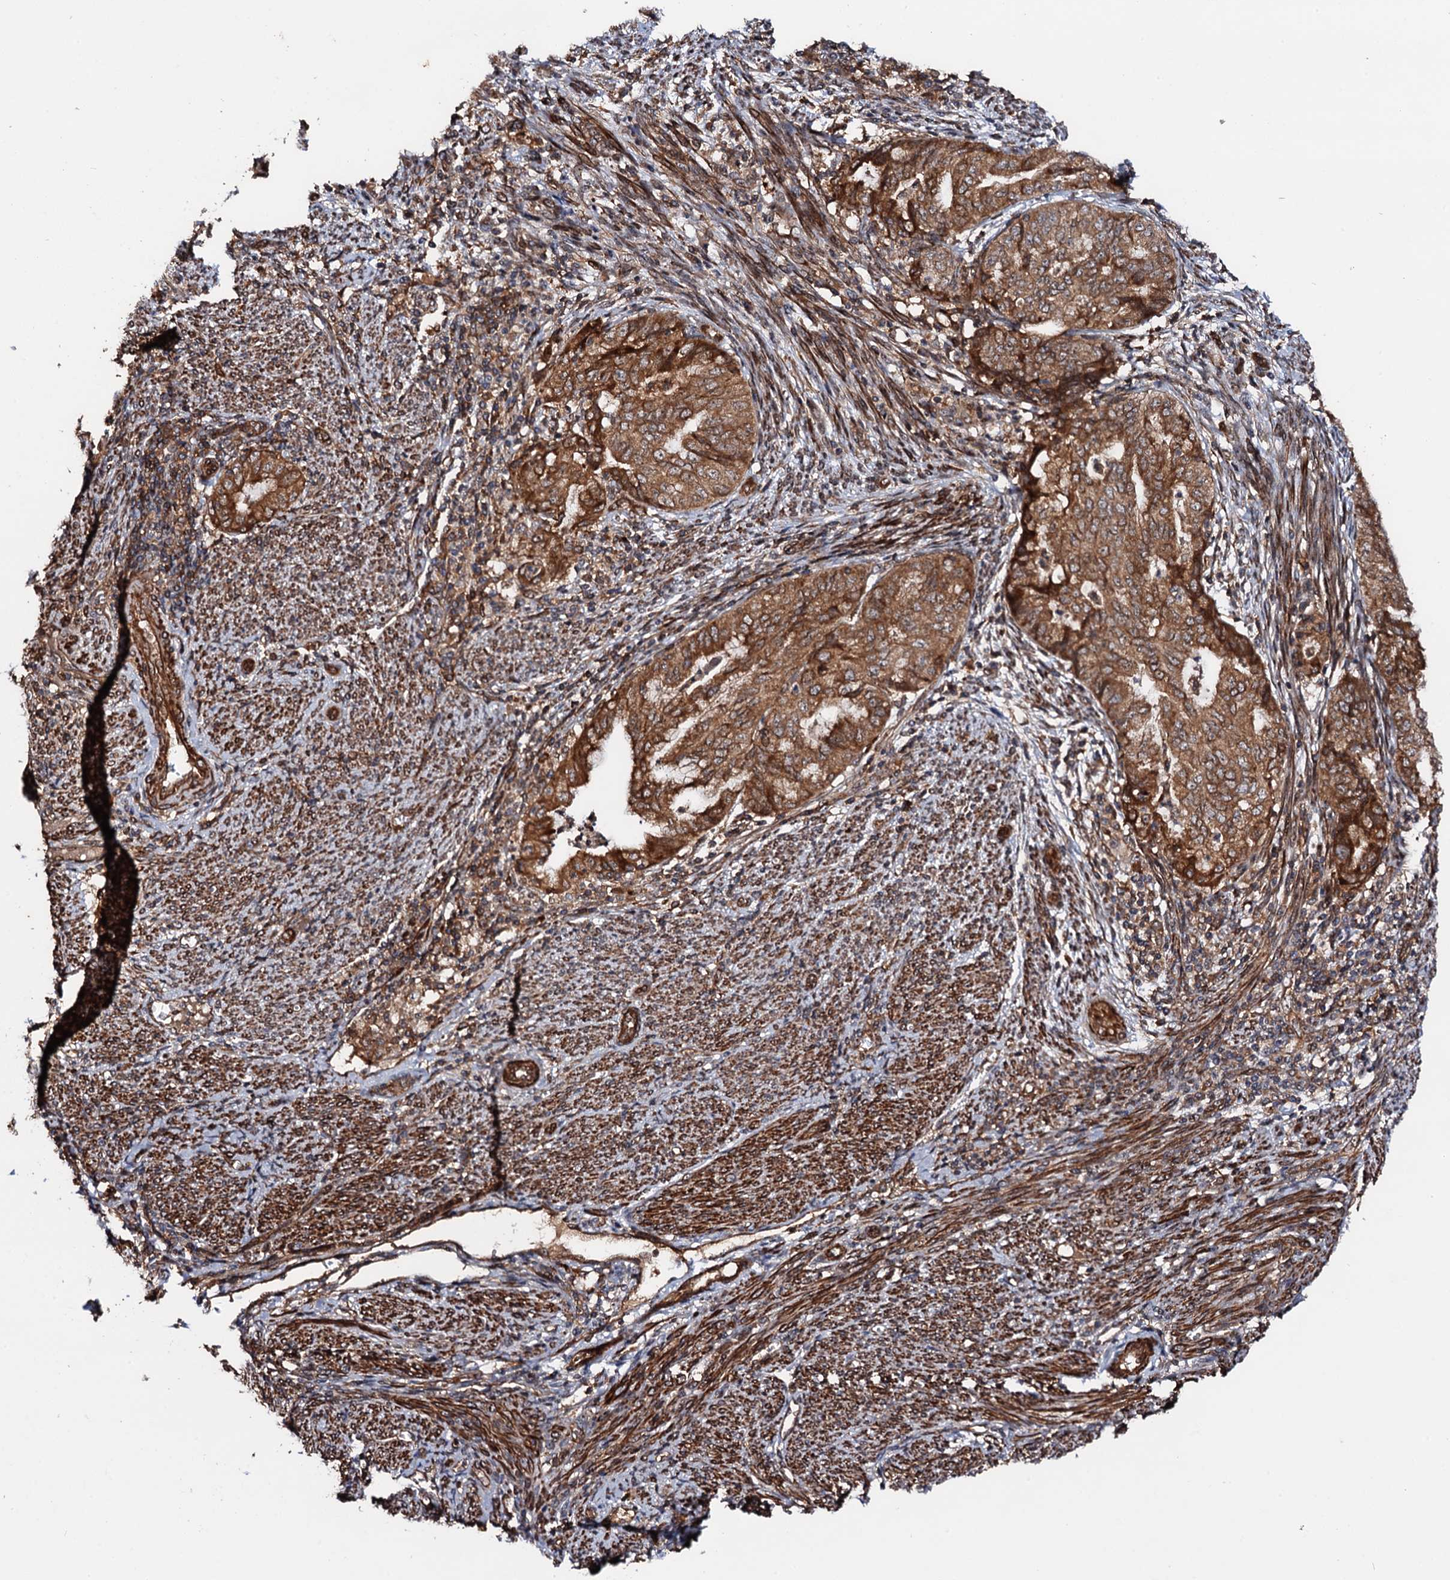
{"staining": {"intensity": "strong", "quantity": ">75%", "location": "cytoplasmic/membranous"}, "tissue": "endometrial cancer", "cell_type": "Tumor cells", "image_type": "cancer", "snomed": [{"axis": "morphology", "description": "Adenocarcinoma, NOS"}, {"axis": "topography", "description": "Endometrium"}], "caption": "Immunohistochemistry (IHC) micrograph of human adenocarcinoma (endometrial) stained for a protein (brown), which shows high levels of strong cytoplasmic/membranous expression in about >75% of tumor cells.", "gene": "BORA", "patient": {"sex": "female", "age": 79}}